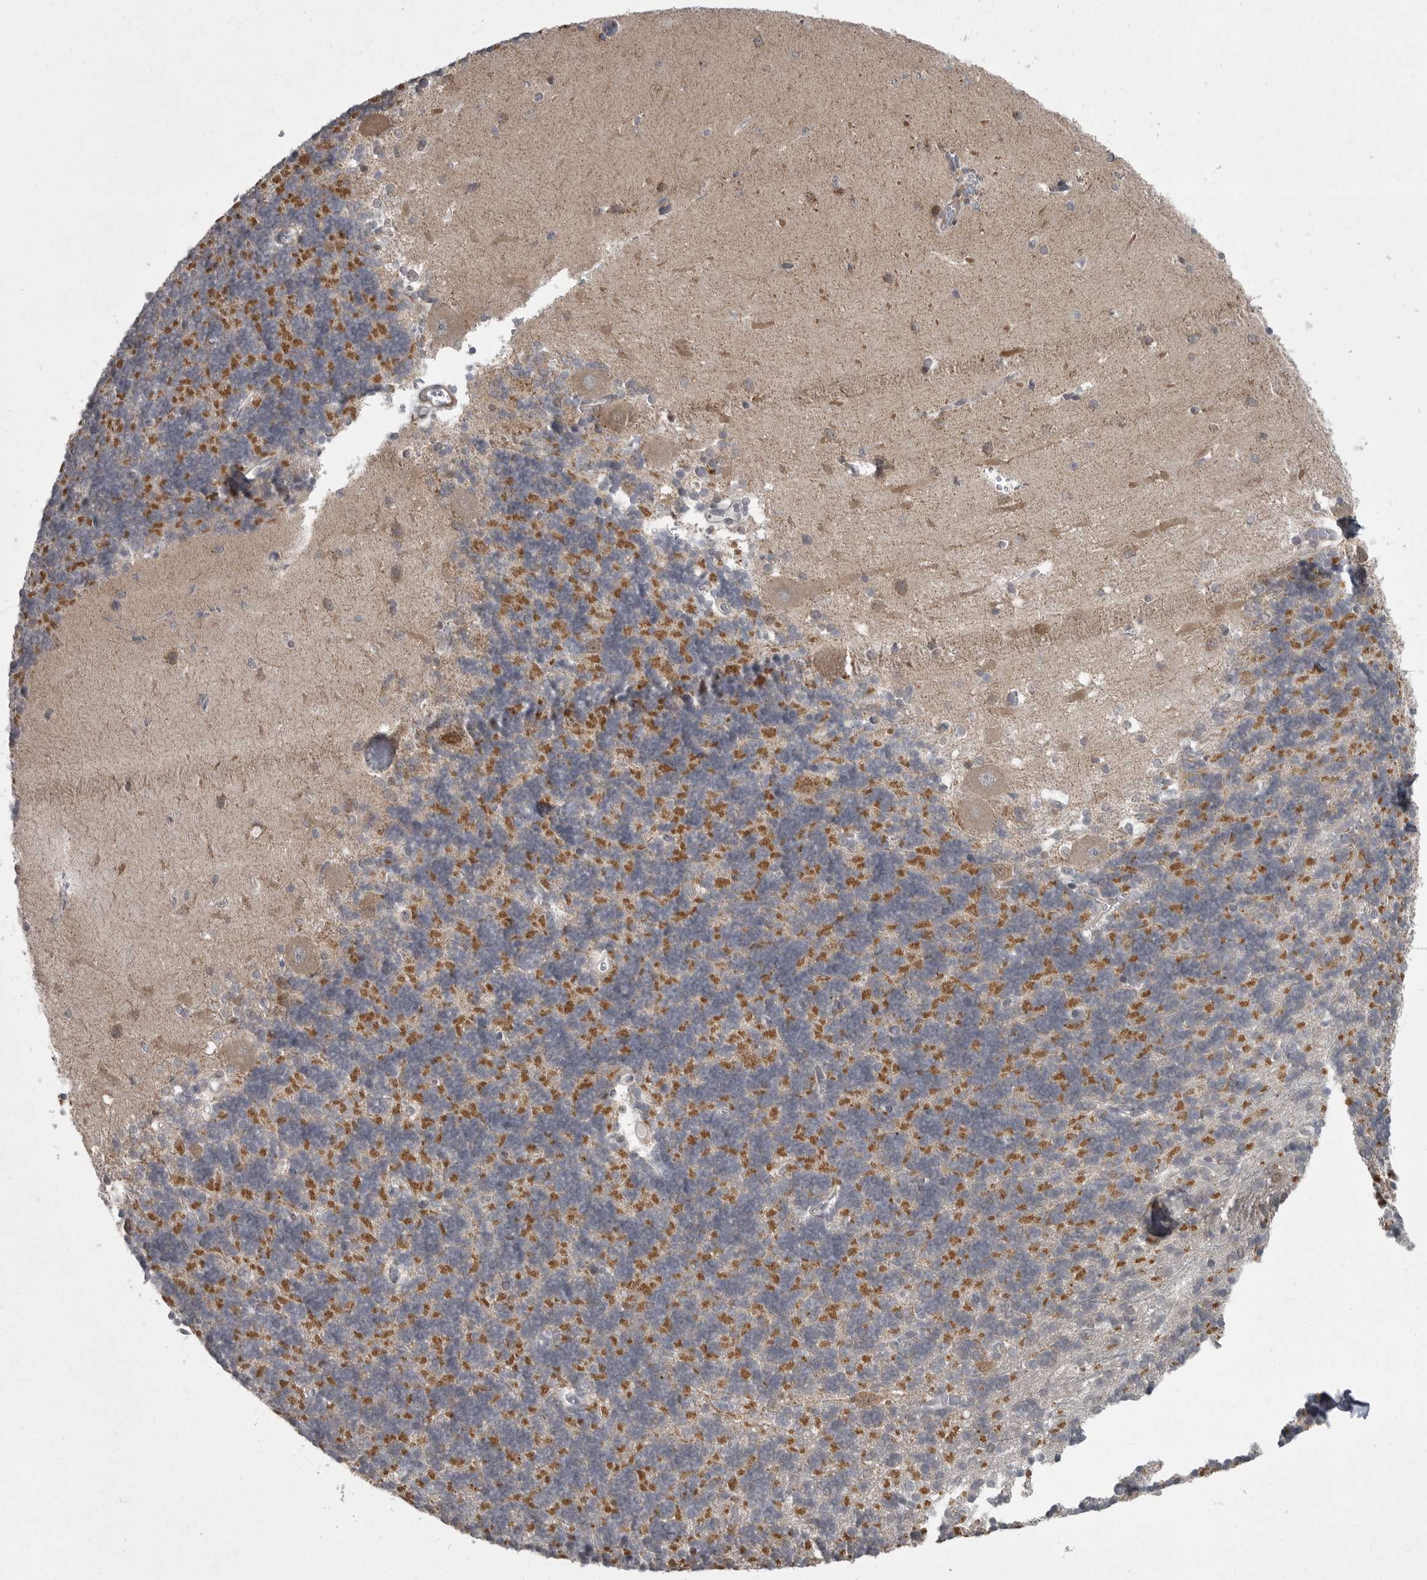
{"staining": {"intensity": "strong", "quantity": "<25%", "location": "cytoplasmic/membranous"}, "tissue": "cerebellum", "cell_type": "Cells in granular layer", "image_type": "normal", "snomed": [{"axis": "morphology", "description": "Normal tissue, NOS"}, {"axis": "topography", "description": "Cerebellum"}], "caption": "A brown stain highlights strong cytoplasmic/membranous expression of a protein in cells in granular layer of benign human cerebellum. (Brightfield microscopy of DAB IHC at high magnification).", "gene": "PPP1R9A", "patient": {"sex": "male", "age": 37}}